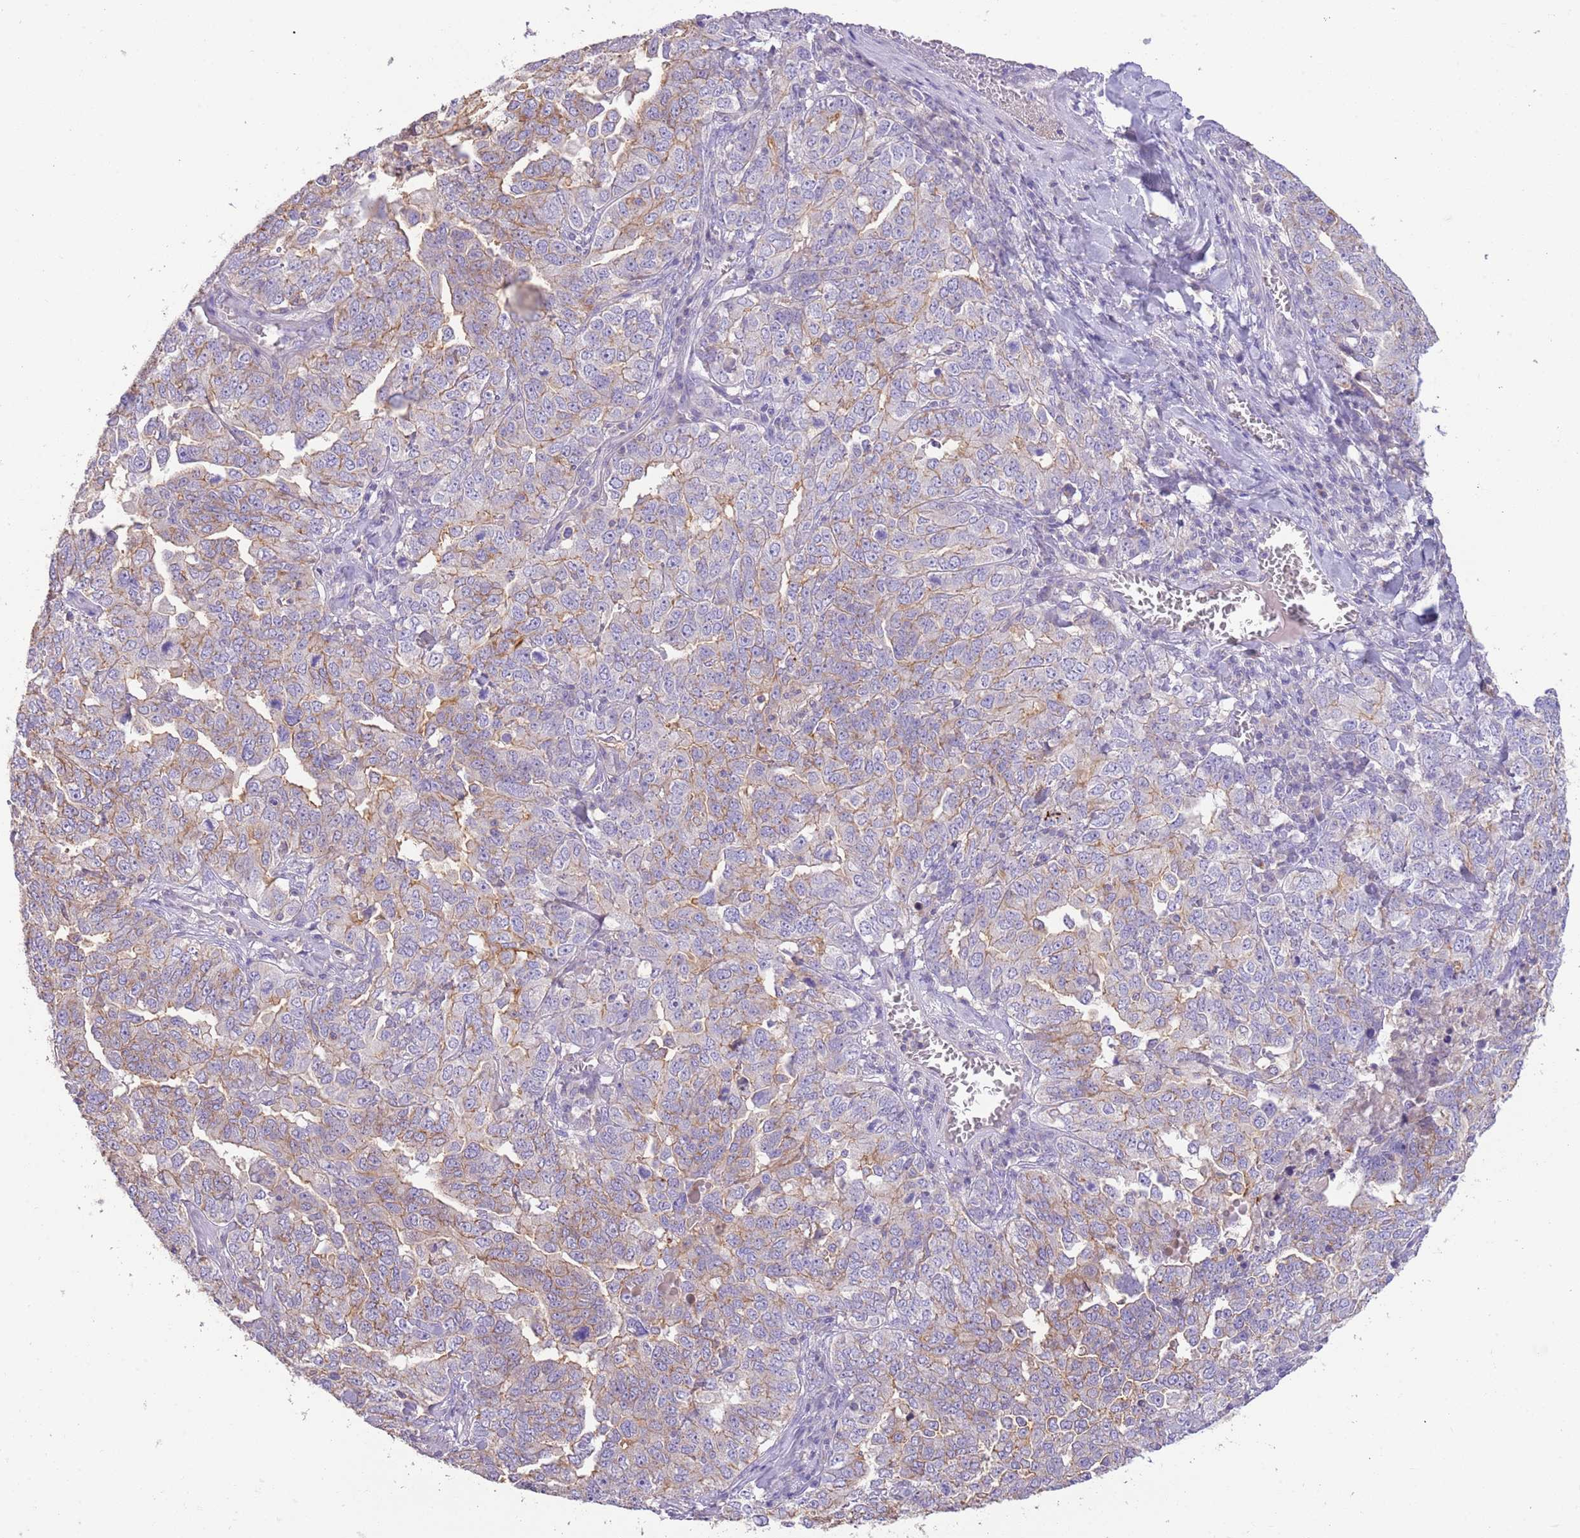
{"staining": {"intensity": "moderate", "quantity": "<25%", "location": "cytoplasmic/membranous"}, "tissue": "ovarian cancer", "cell_type": "Tumor cells", "image_type": "cancer", "snomed": [{"axis": "morphology", "description": "Carcinoma, endometroid"}, {"axis": "topography", "description": "Ovary"}], "caption": "This is an image of IHC staining of endometroid carcinoma (ovarian), which shows moderate staining in the cytoplasmic/membranous of tumor cells.", "gene": "SFTPA1", "patient": {"sex": "female", "age": 62}}